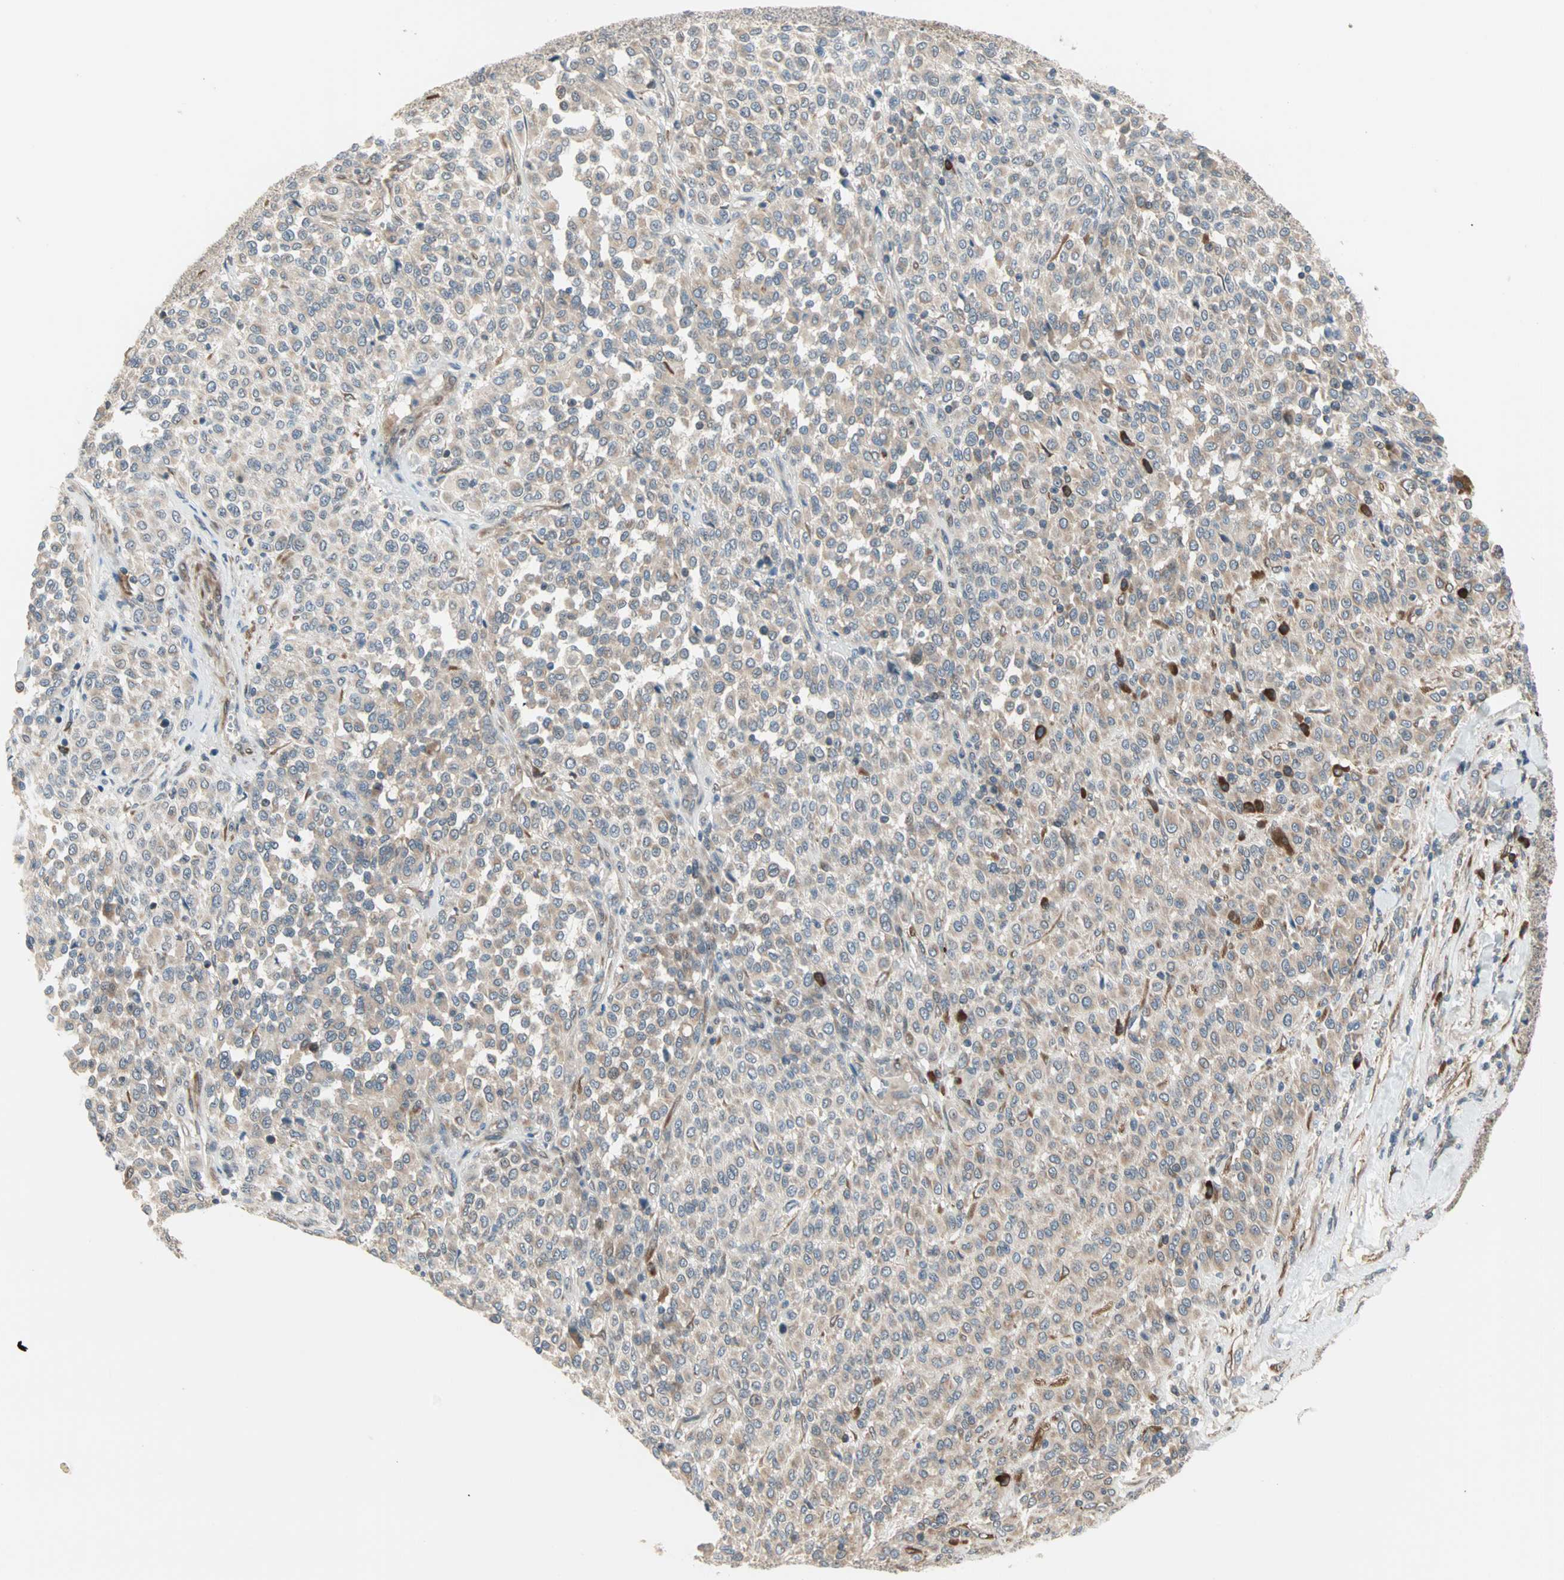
{"staining": {"intensity": "weak", "quantity": "25%-75%", "location": "cytoplasmic/membranous"}, "tissue": "melanoma", "cell_type": "Tumor cells", "image_type": "cancer", "snomed": [{"axis": "morphology", "description": "Malignant melanoma, Metastatic site"}, {"axis": "topography", "description": "Pancreas"}], "caption": "The immunohistochemical stain shows weak cytoplasmic/membranous staining in tumor cells of melanoma tissue.", "gene": "SAR1A", "patient": {"sex": "female", "age": 30}}